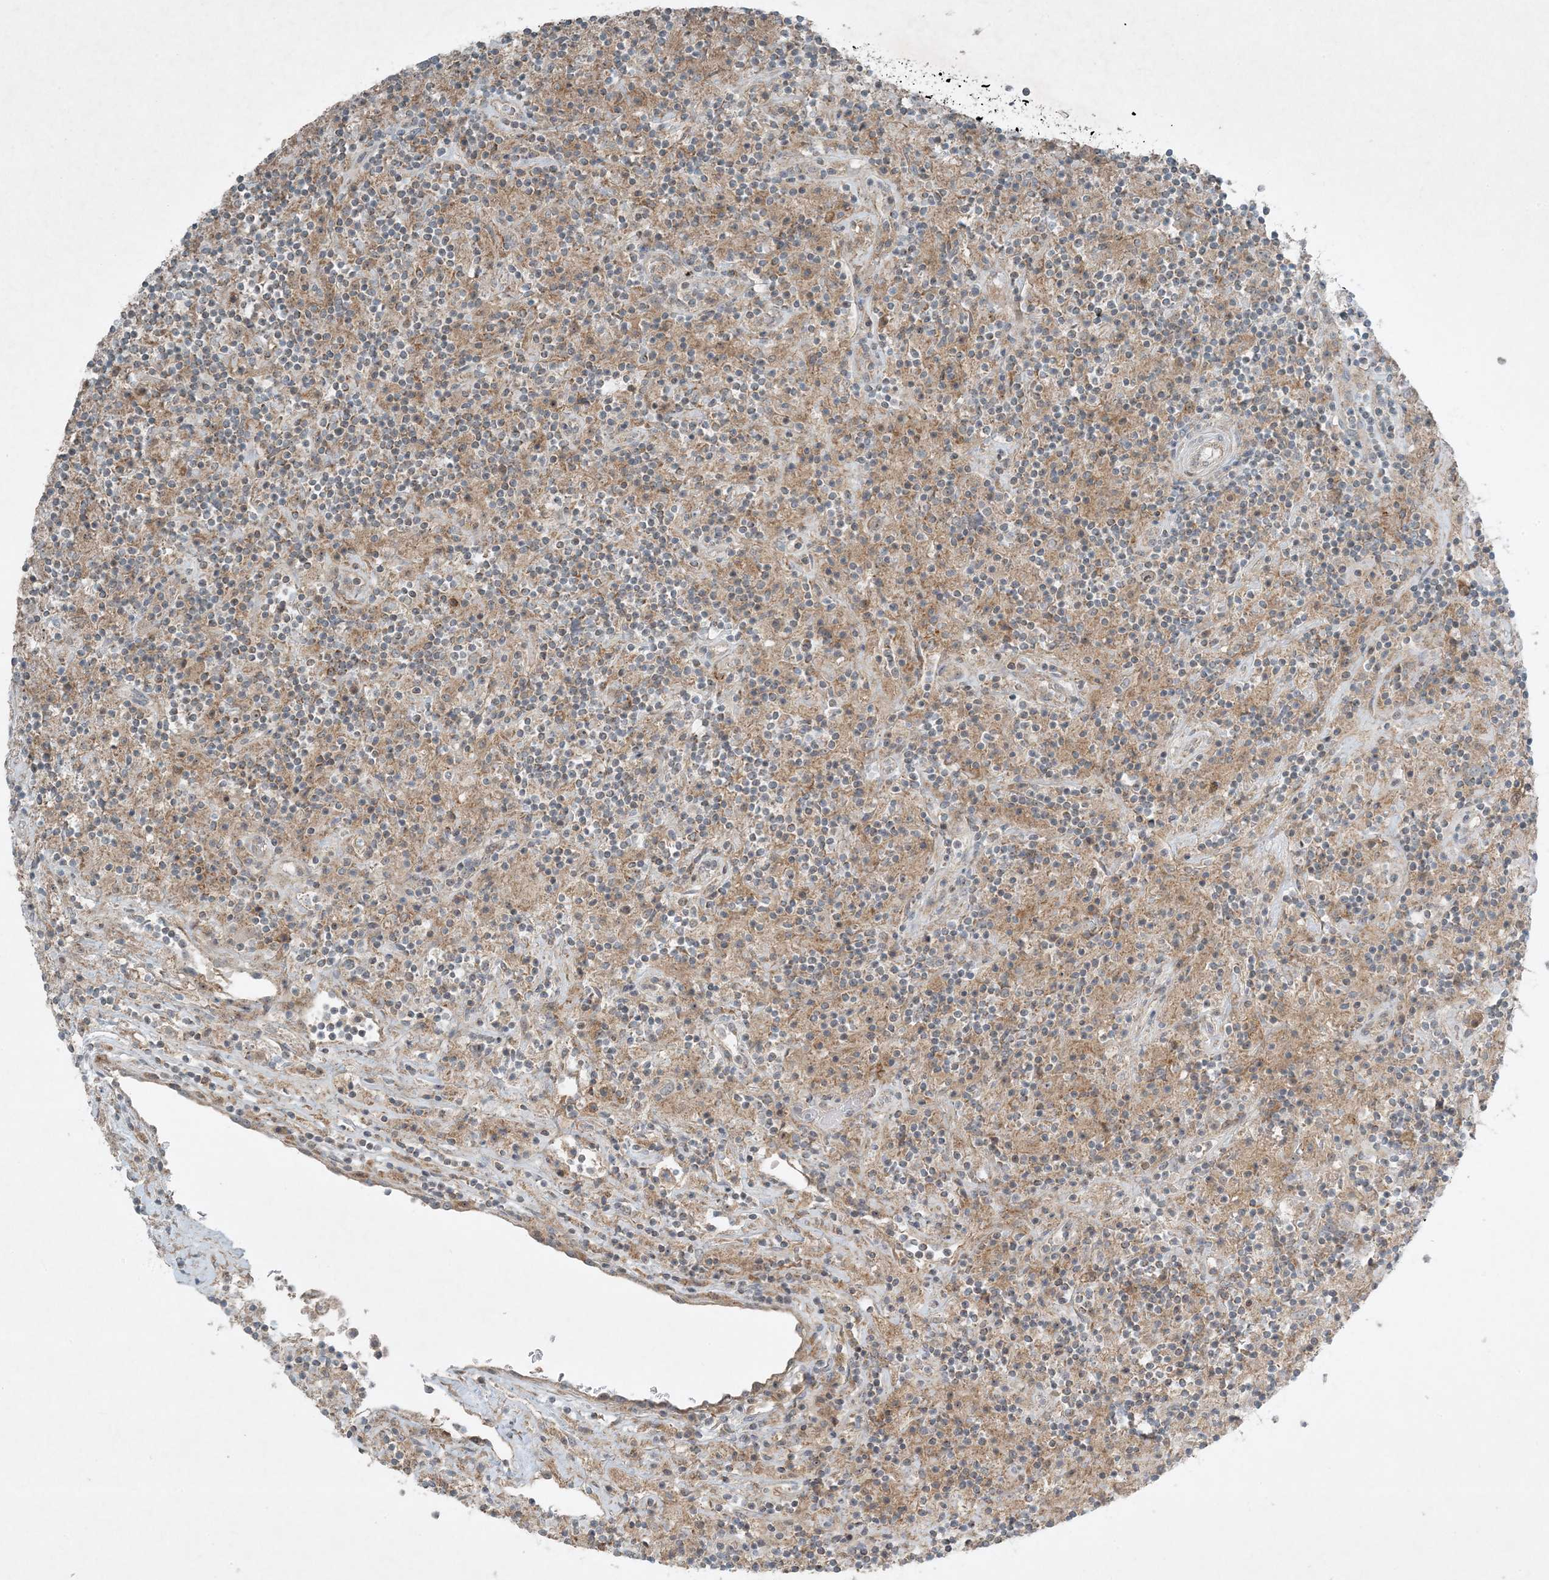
{"staining": {"intensity": "weak", "quantity": "25%-75%", "location": "cytoplasmic/membranous"}, "tissue": "lymphoma", "cell_type": "Tumor cells", "image_type": "cancer", "snomed": [{"axis": "morphology", "description": "Hodgkin's disease, NOS"}, {"axis": "topography", "description": "Lymph node"}], "caption": "Protein staining of Hodgkin's disease tissue demonstrates weak cytoplasmic/membranous expression in approximately 25%-75% of tumor cells.", "gene": "MITD1", "patient": {"sex": "male", "age": 70}}